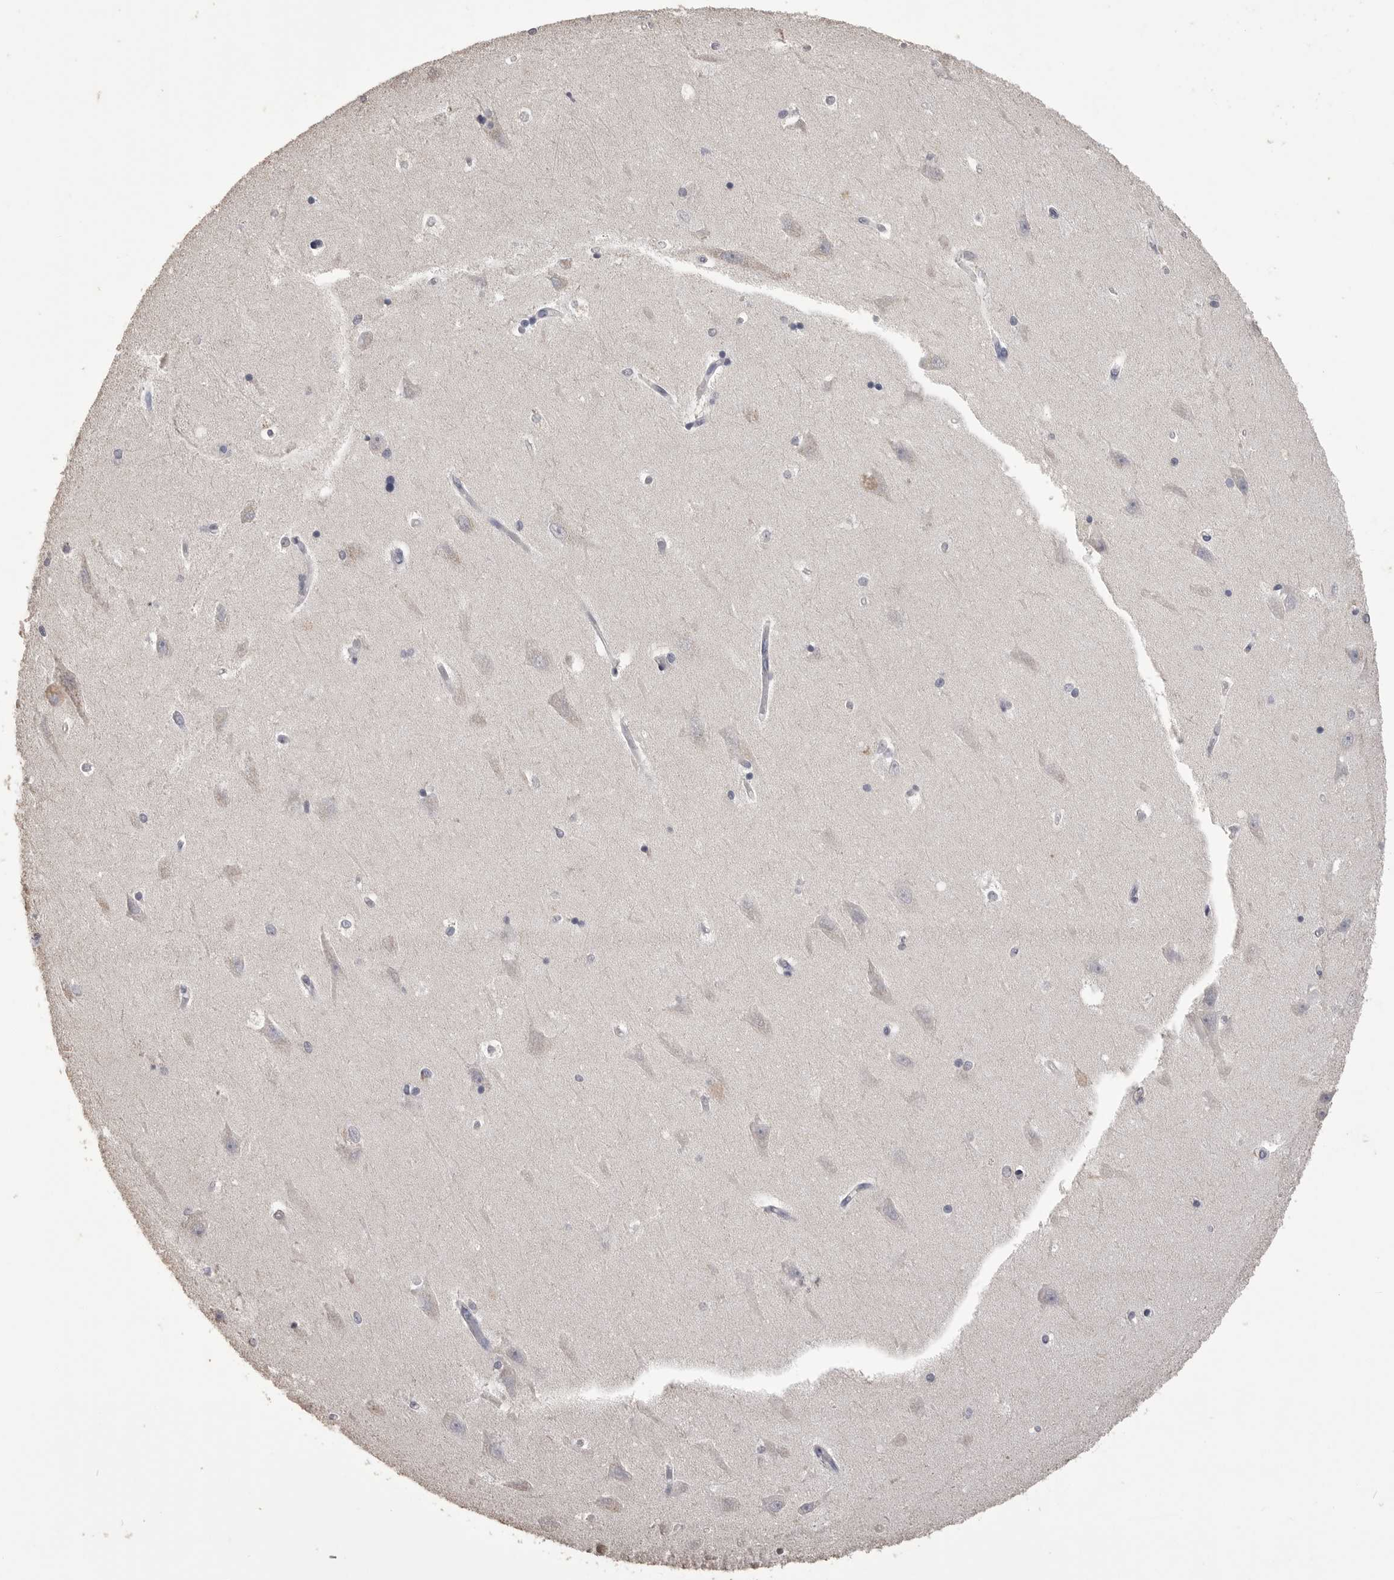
{"staining": {"intensity": "negative", "quantity": "none", "location": "none"}, "tissue": "hippocampus", "cell_type": "Glial cells", "image_type": "normal", "snomed": [{"axis": "morphology", "description": "Normal tissue, NOS"}, {"axis": "topography", "description": "Hippocampus"}], "caption": "Immunohistochemistry micrograph of benign hippocampus: human hippocampus stained with DAB demonstrates no significant protein positivity in glial cells. (Stains: DAB immunohistochemistry (IHC) with hematoxylin counter stain, Microscopy: brightfield microscopy at high magnification).", "gene": "MMP7", "patient": {"sex": "male", "age": 45}}